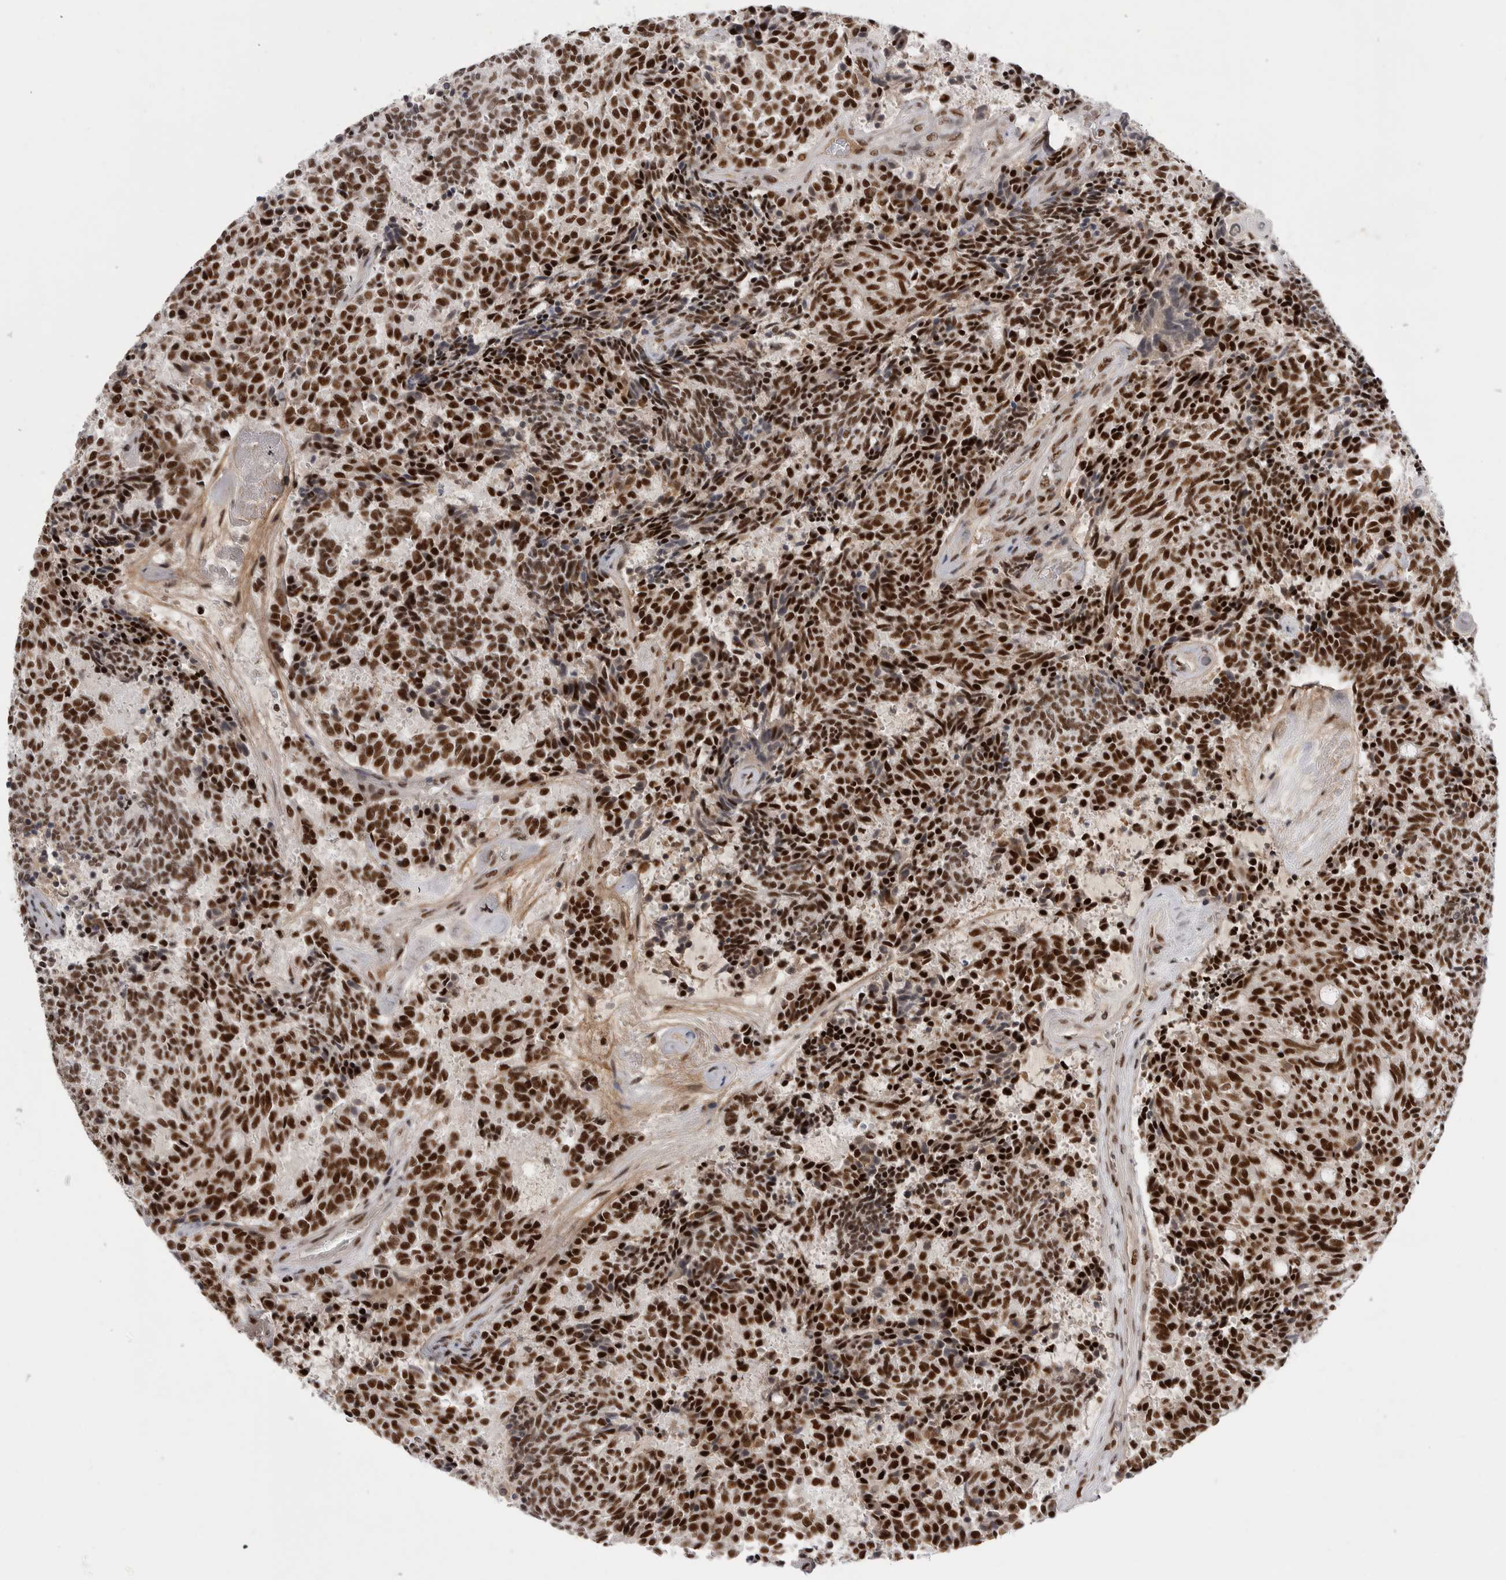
{"staining": {"intensity": "strong", "quantity": ">75%", "location": "nuclear"}, "tissue": "carcinoid", "cell_type": "Tumor cells", "image_type": "cancer", "snomed": [{"axis": "morphology", "description": "Carcinoid, malignant, NOS"}, {"axis": "topography", "description": "Pancreas"}], "caption": "Immunohistochemical staining of carcinoid demonstrates high levels of strong nuclear staining in about >75% of tumor cells. (DAB (3,3'-diaminobenzidine) IHC with brightfield microscopy, high magnification).", "gene": "PPP1R8", "patient": {"sex": "female", "age": 54}}